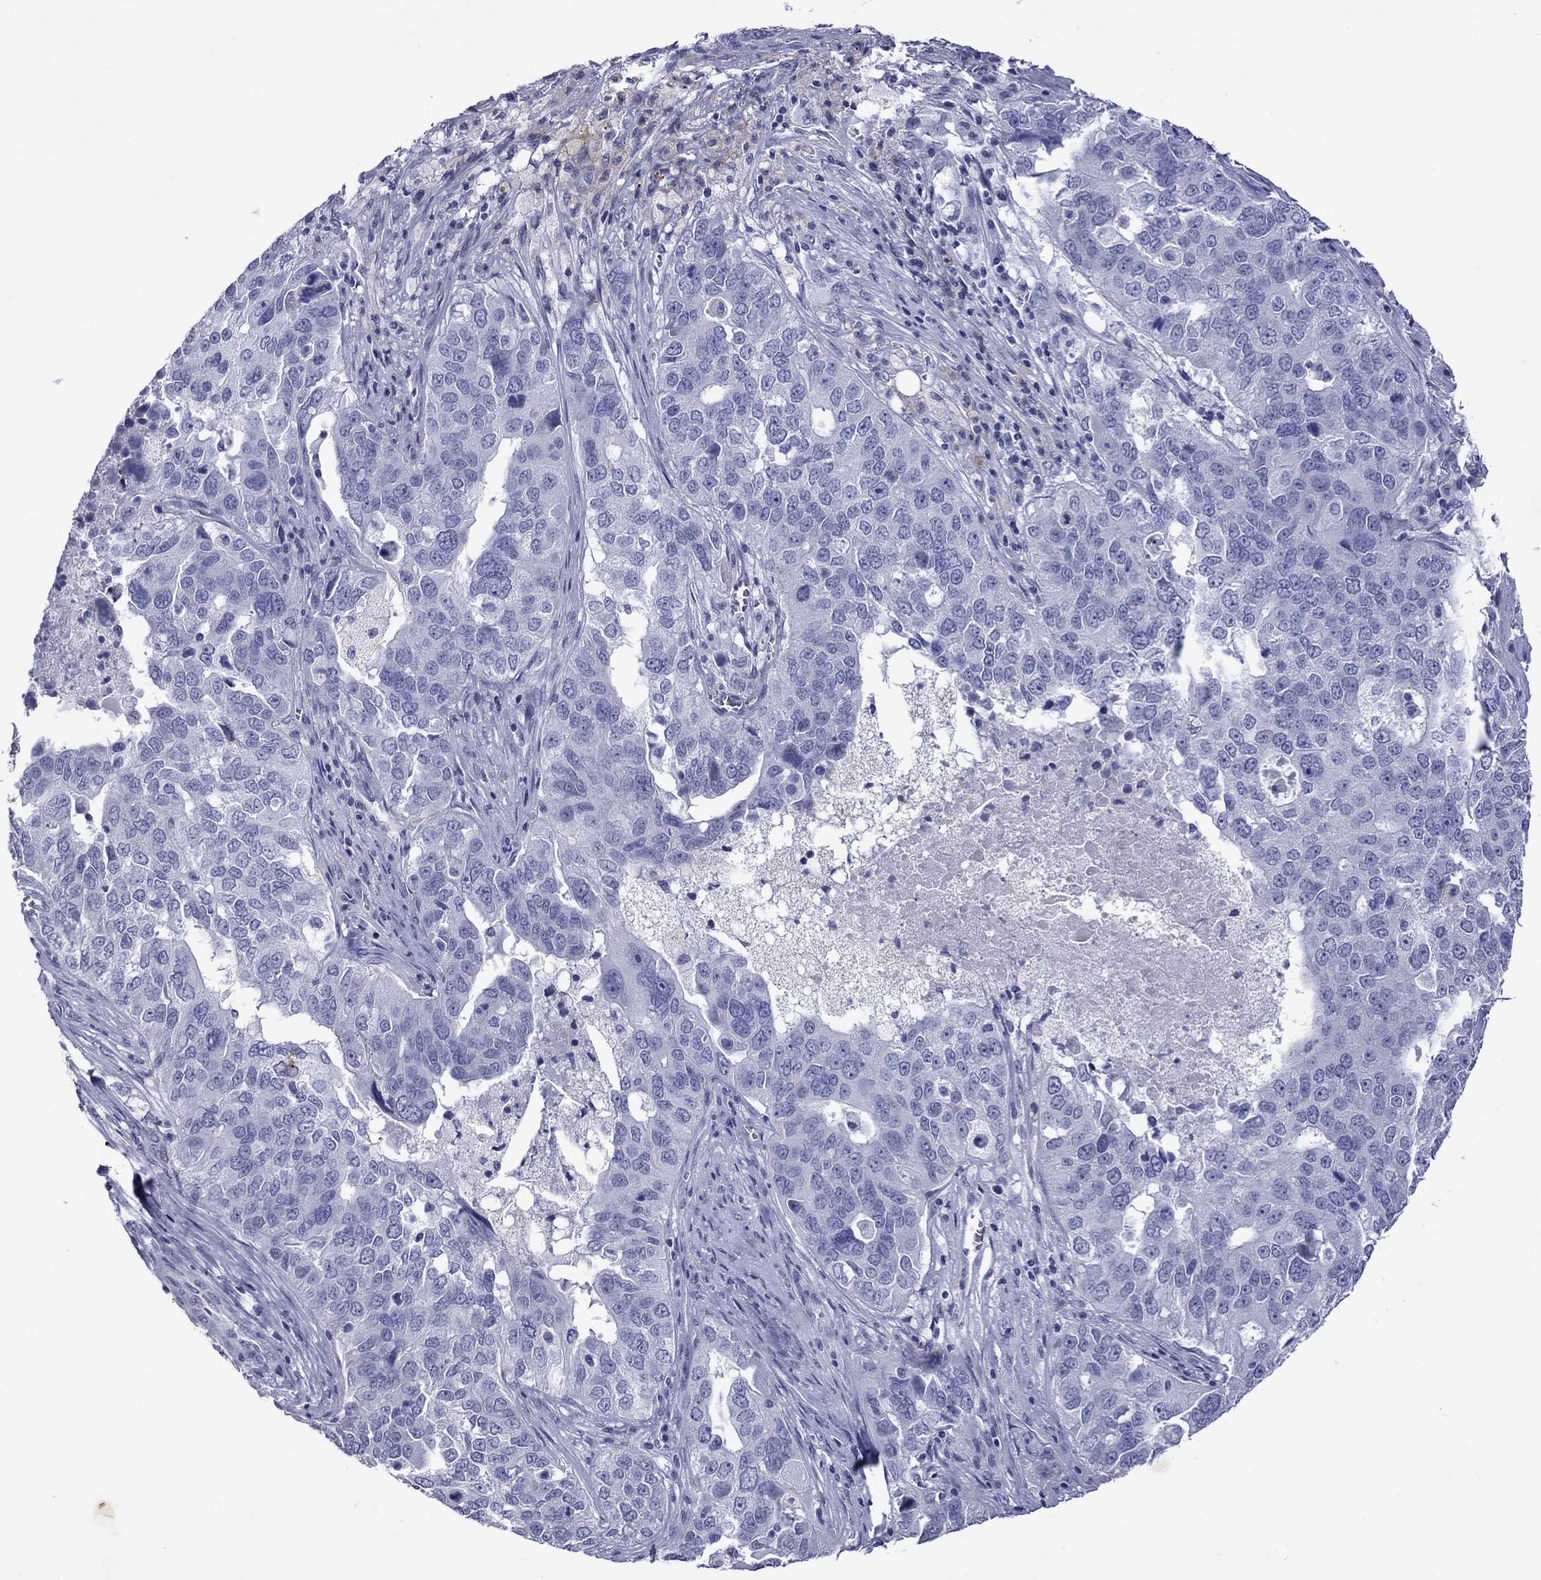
{"staining": {"intensity": "negative", "quantity": "none", "location": "none"}, "tissue": "ovarian cancer", "cell_type": "Tumor cells", "image_type": "cancer", "snomed": [{"axis": "morphology", "description": "Carcinoma, endometroid"}, {"axis": "topography", "description": "Soft tissue"}, {"axis": "topography", "description": "Ovary"}], "caption": "High power microscopy photomicrograph of an IHC image of endometroid carcinoma (ovarian), revealing no significant positivity in tumor cells. The staining is performed using DAB (3,3'-diaminobenzidine) brown chromogen with nuclei counter-stained in using hematoxylin.", "gene": "PIWIL1", "patient": {"sex": "female", "age": 52}}